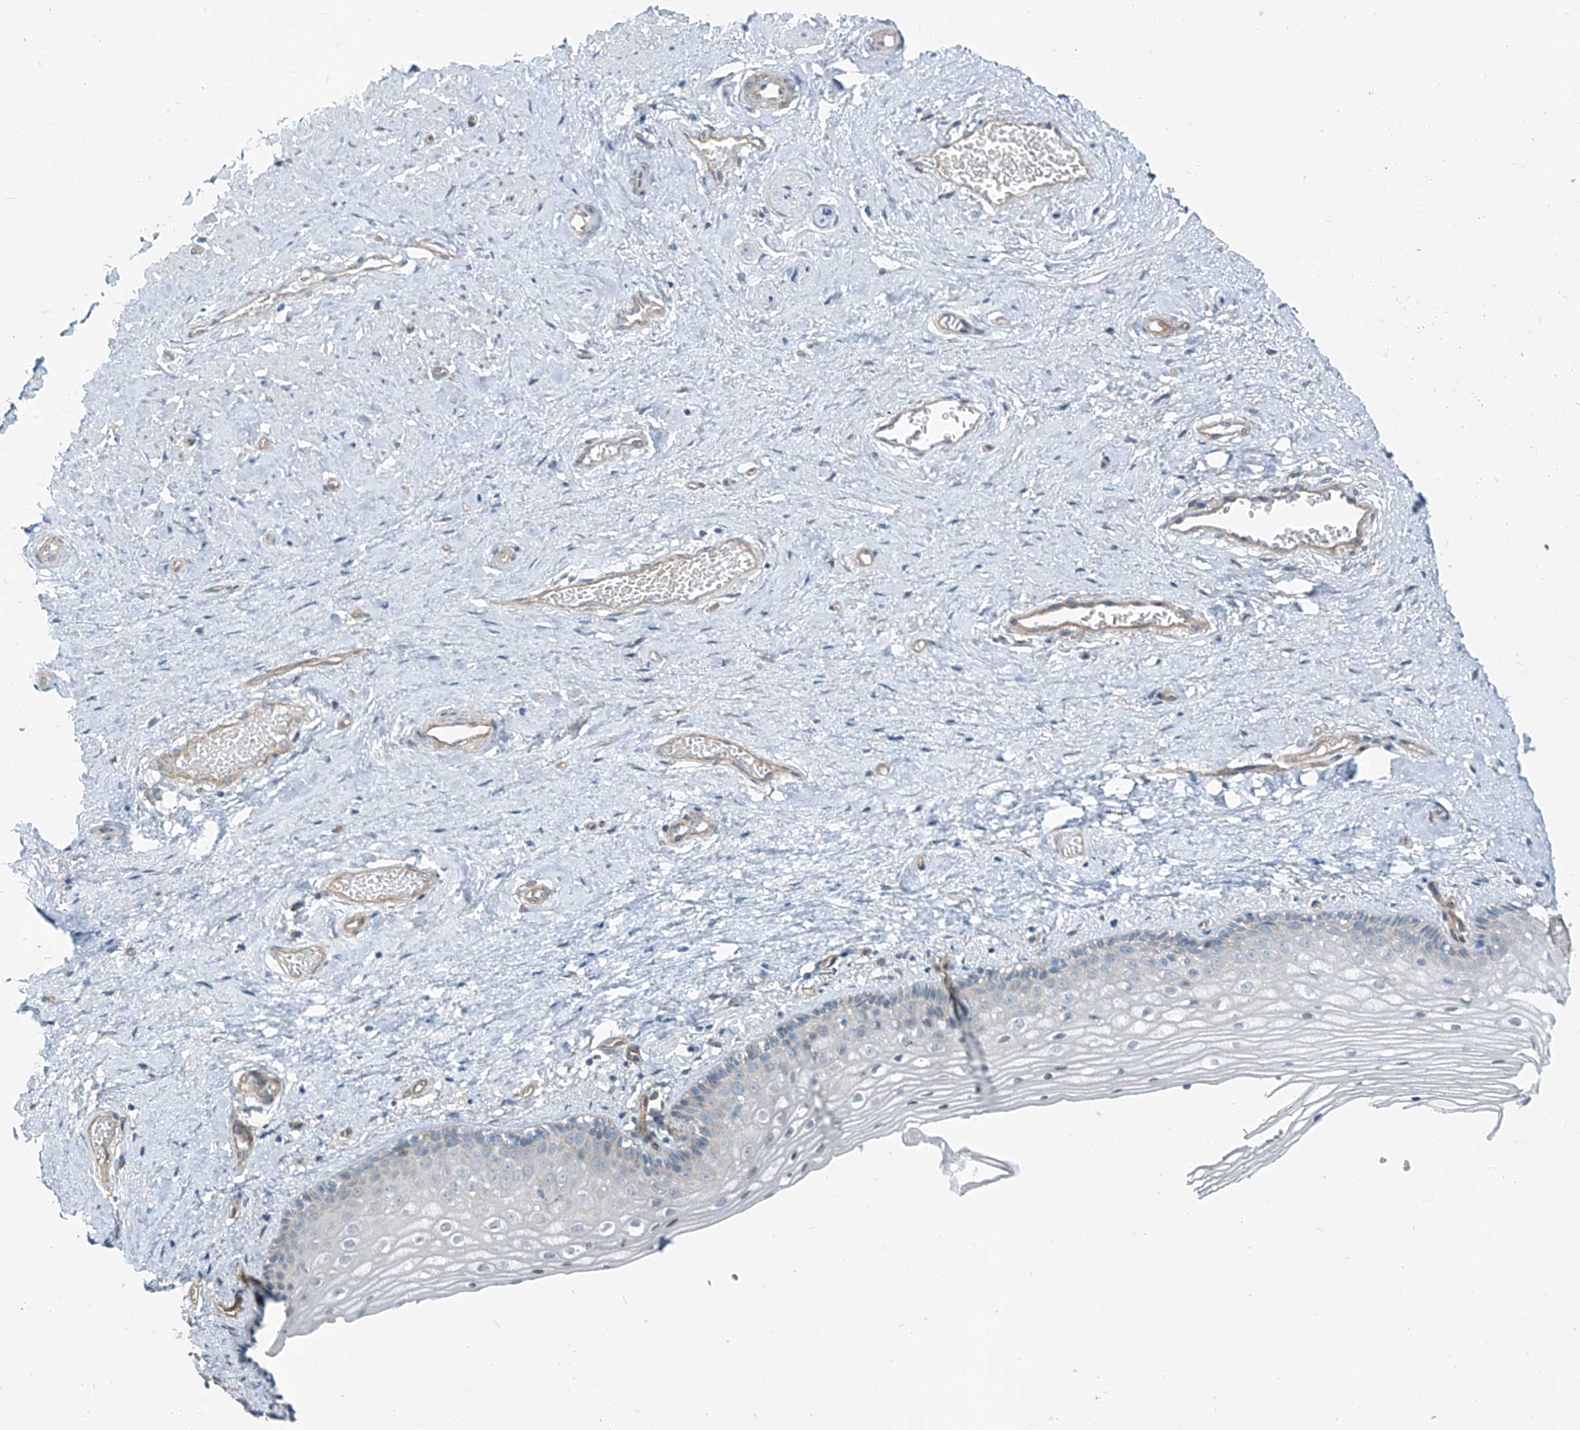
{"staining": {"intensity": "negative", "quantity": "none", "location": "none"}, "tissue": "vagina", "cell_type": "Squamous epithelial cells", "image_type": "normal", "snomed": [{"axis": "morphology", "description": "Normal tissue, NOS"}, {"axis": "topography", "description": "Vagina"}], "caption": "Squamous epithelial cells are negative for protein expression in normal human vagina.", "gene": "TNS2", "patient": {"sex": "female", "age": 46}}